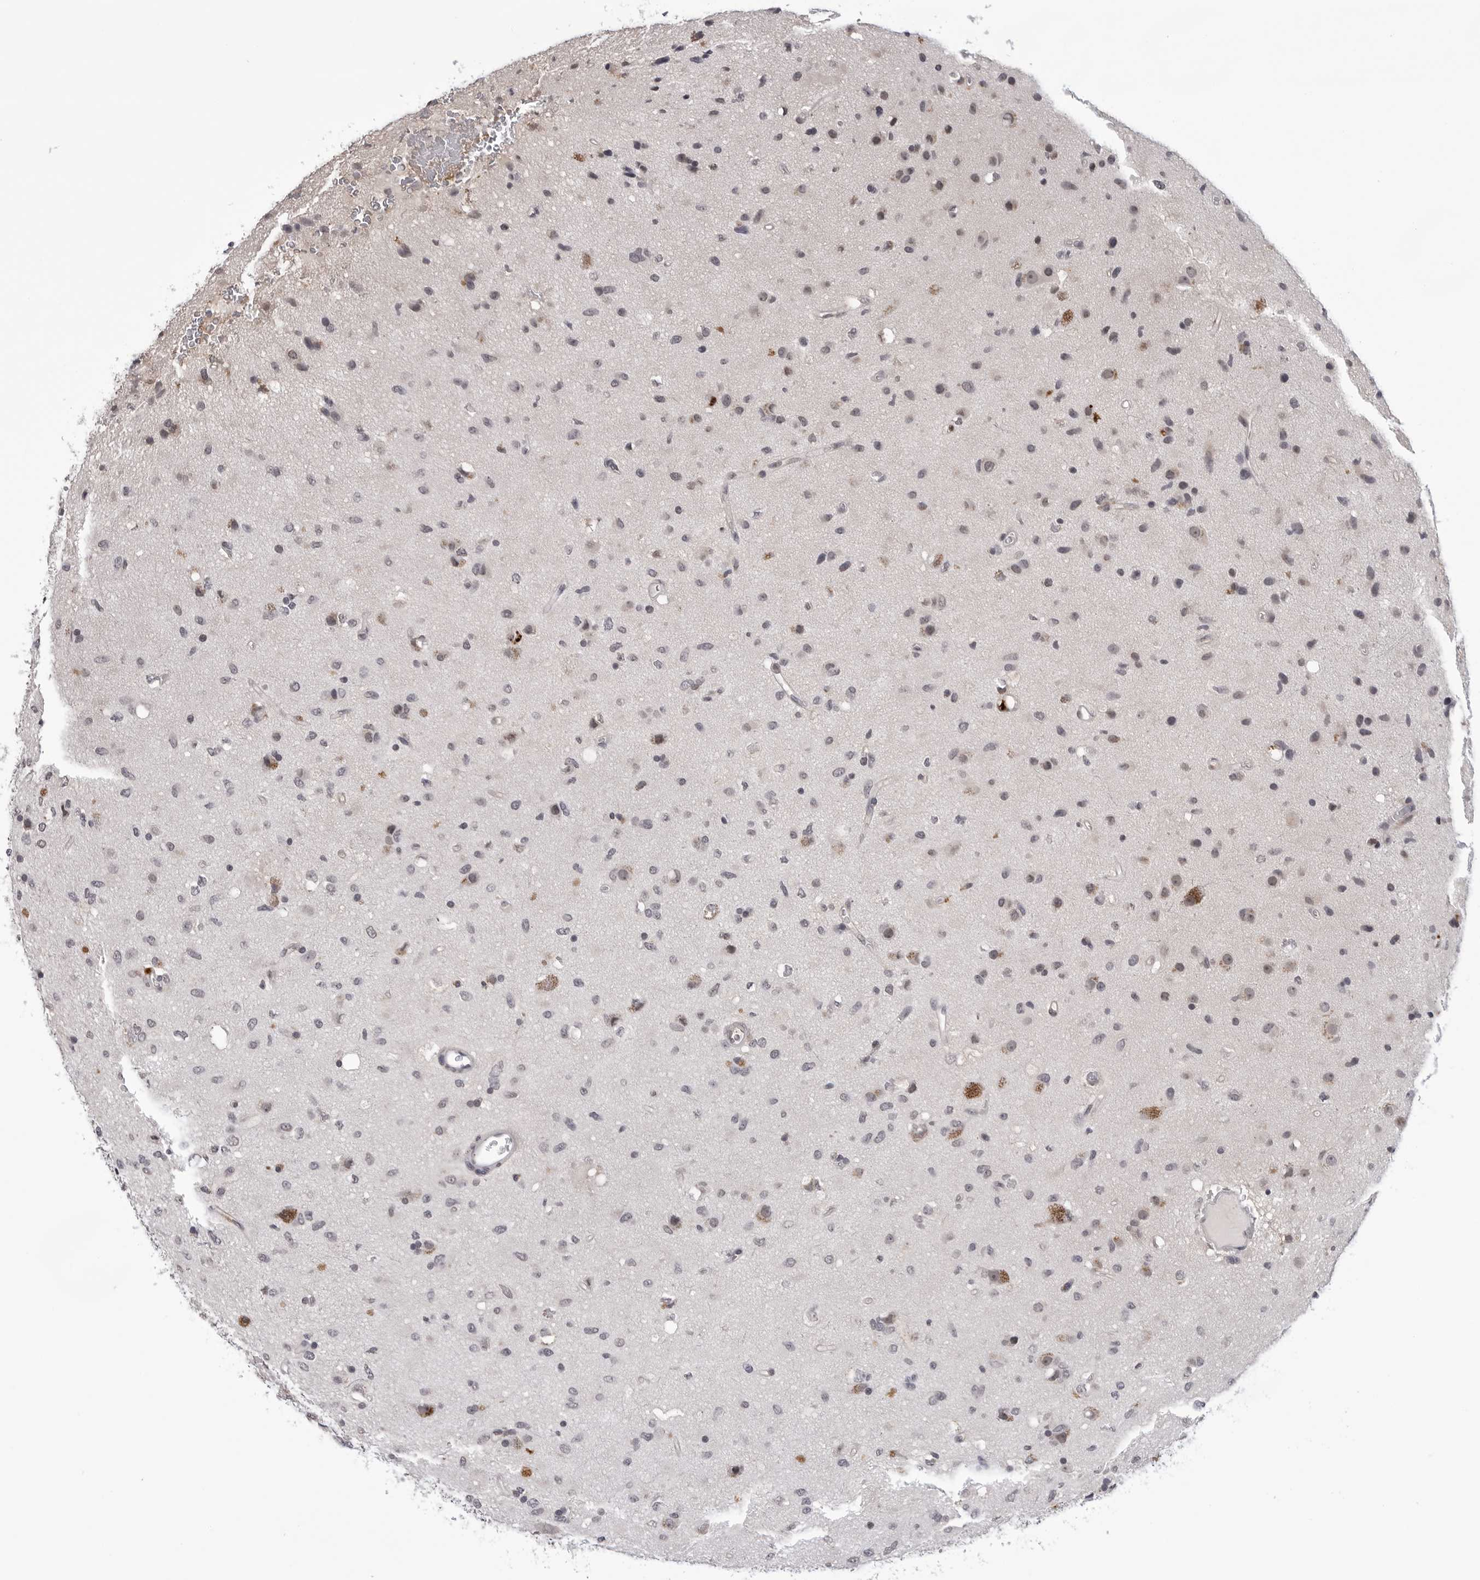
{"staining": {"intensity": "negative", "quantity": "none", "location": "none"}, "tissue": "glioma", "cell_type": "Tumor cells", "image_type": "cancer", "snomed": [{"axis": "morphology", "description": "Glioma, malignant, Low grade"}, {"axis": "topography", "description": "Brain"}], "caption": "An image of glioma stained for a protein displays no brown staining in tumor cells.", "gene": "CDK20", "patient": {"sex": "male", "age": 77}}